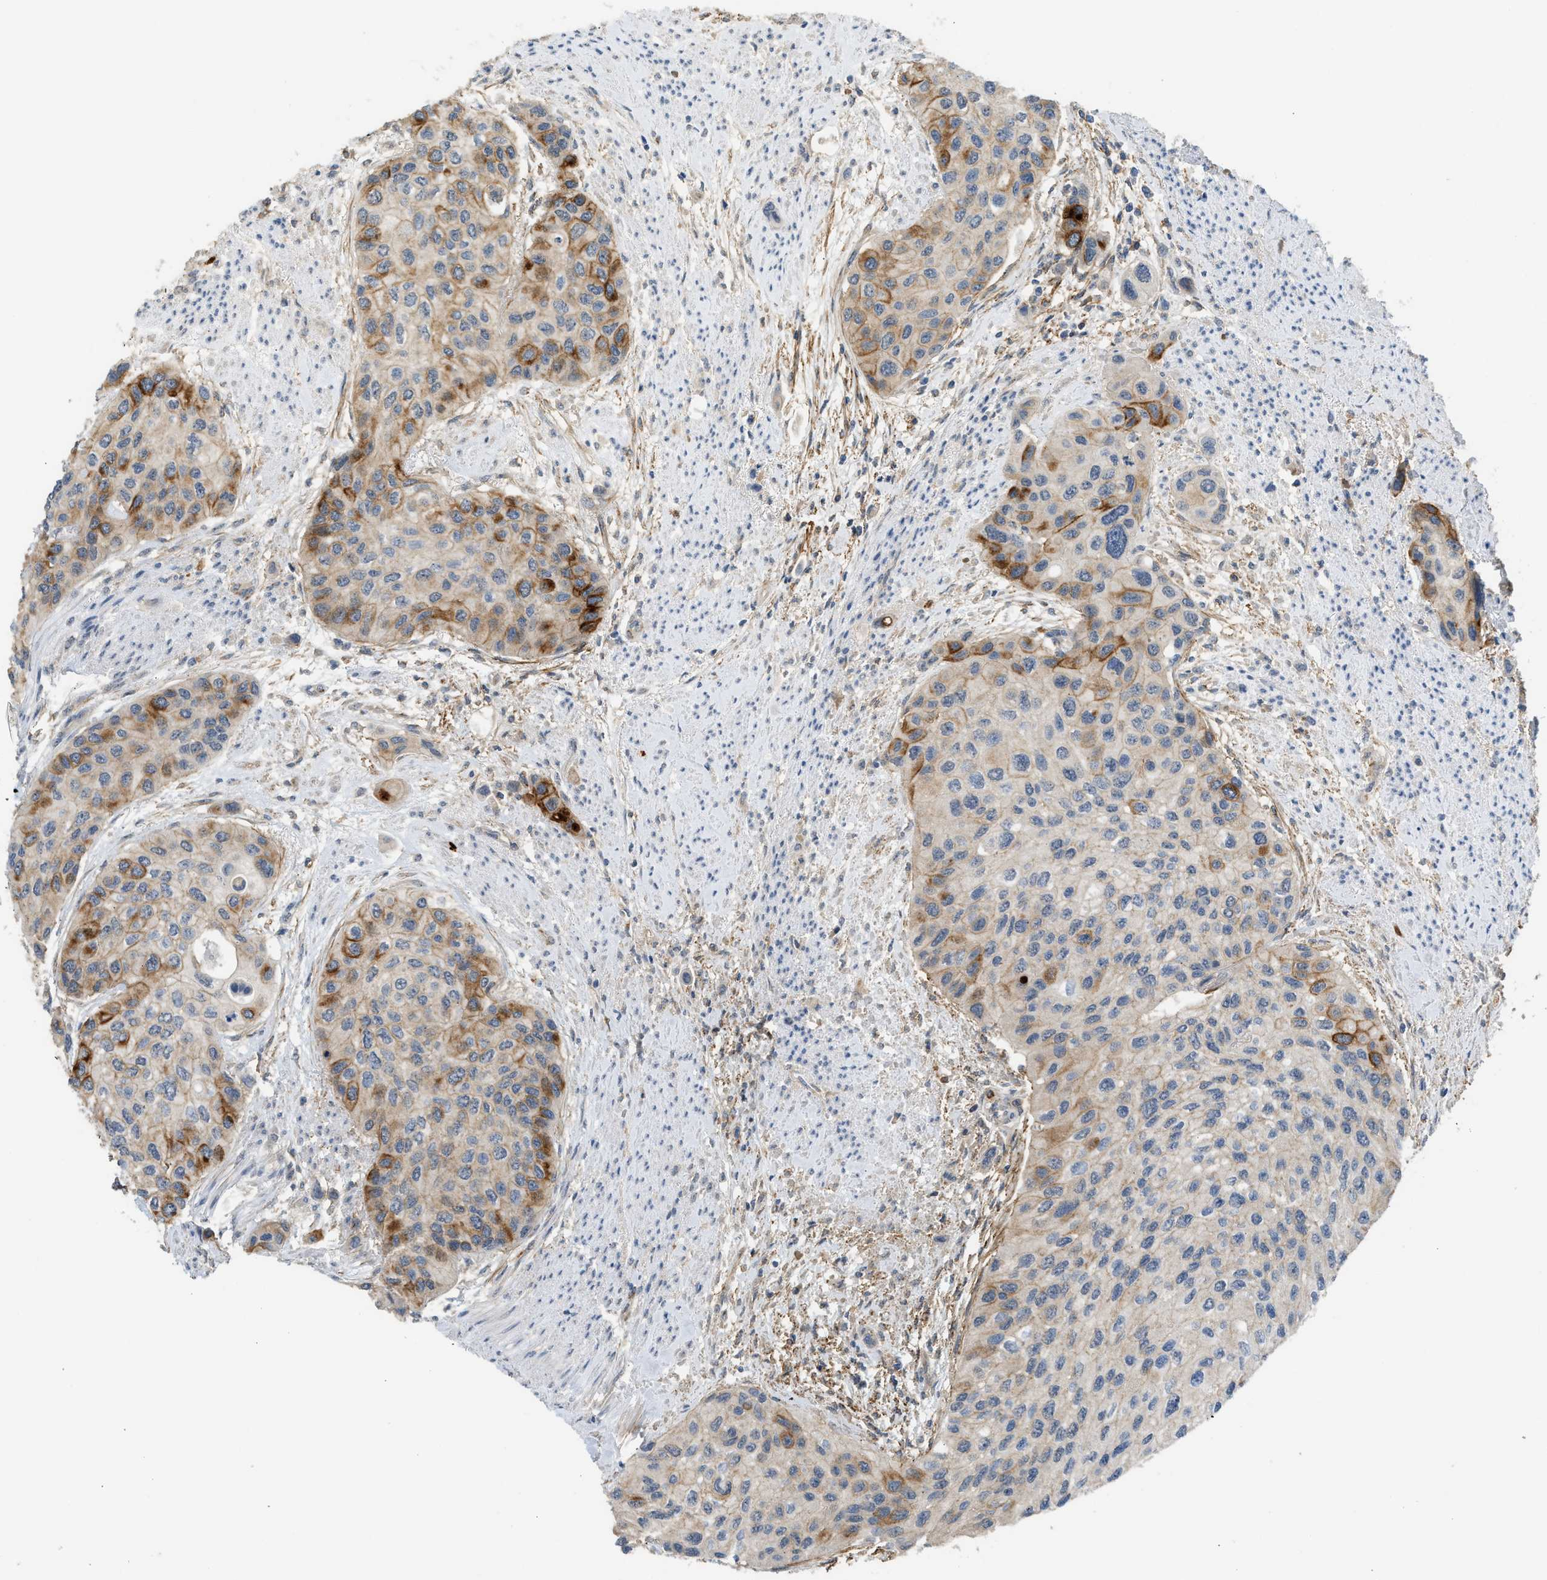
{"staining": {"intensity": "strong", "quantity": "25%-75%", "location": "cytoplasmic/membranous"}, "tissue": "urothelial cancer", "cell_type": "Tumor cells", "image_type": "cancer", "snomed": [{"axis": "morphology", "description": "Urothelial carcinoma, High grade"}, {"axis": "topography", "description": "Urinary bladder"}], "caption": "Tumor cells display strong cytoplasmic/membranous staining in approximately 25%-75% of cells in urothelial cancer.", "gene": "RHBDF2", "patient": {"sex": "female", "age": 56}}